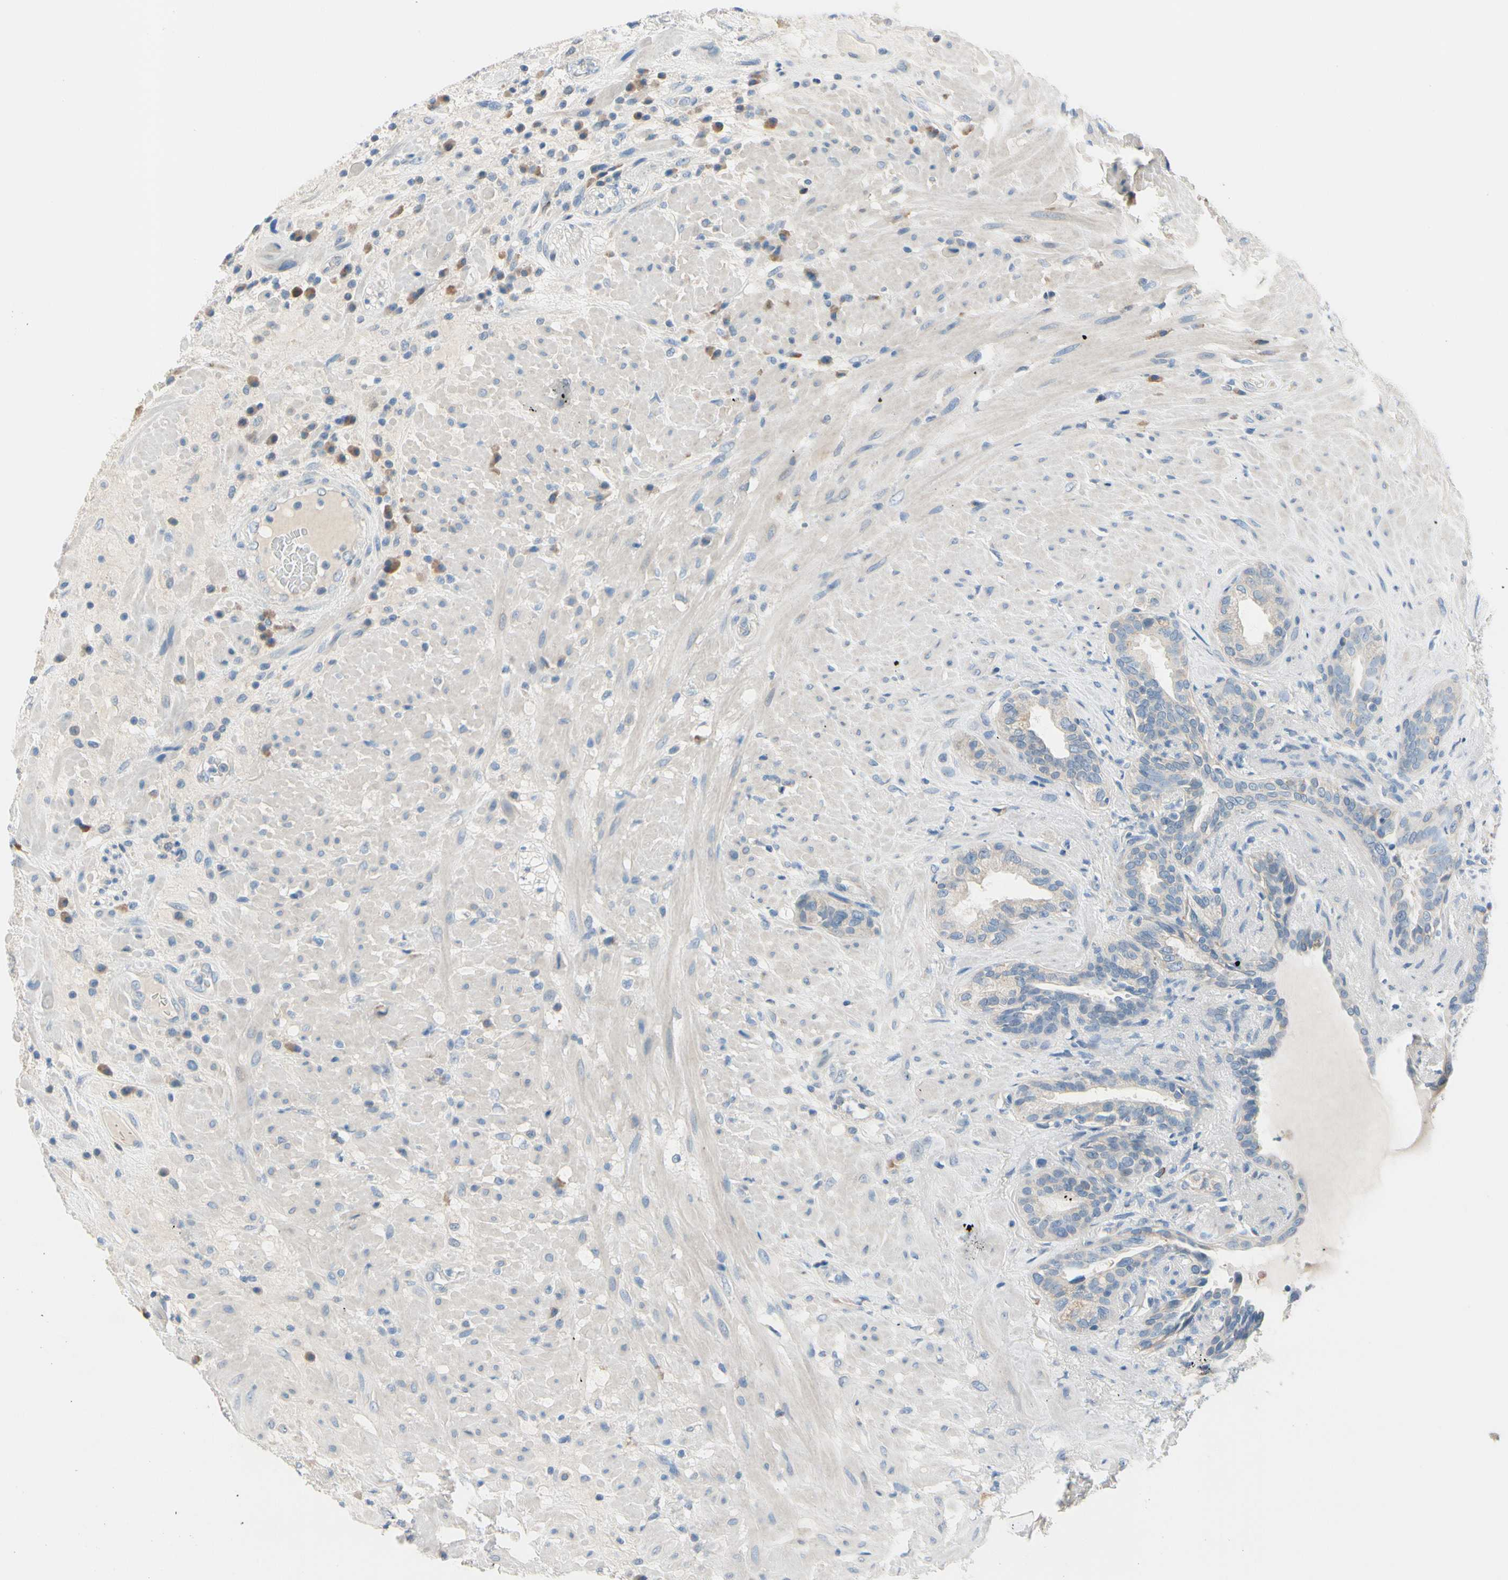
{"staining": {"intensity": "weak", "quantity": "<25%", "location": "cytoplasmic/membranous"}, "tissue": "seminal vesicle", "cell_type": "Glandular cells", "image_type": "normal", "snomed": [{"axis": "morphology", "description": "Normal tissue, NOS"}, {"axis": "topography", "description": "Seminal veicle"}], "caption": "Glandular cells are negative for protein expression in normal human seminal vesicle.", "gene": "CKAP2", "patient": {"sex": "male", "age": 61}}